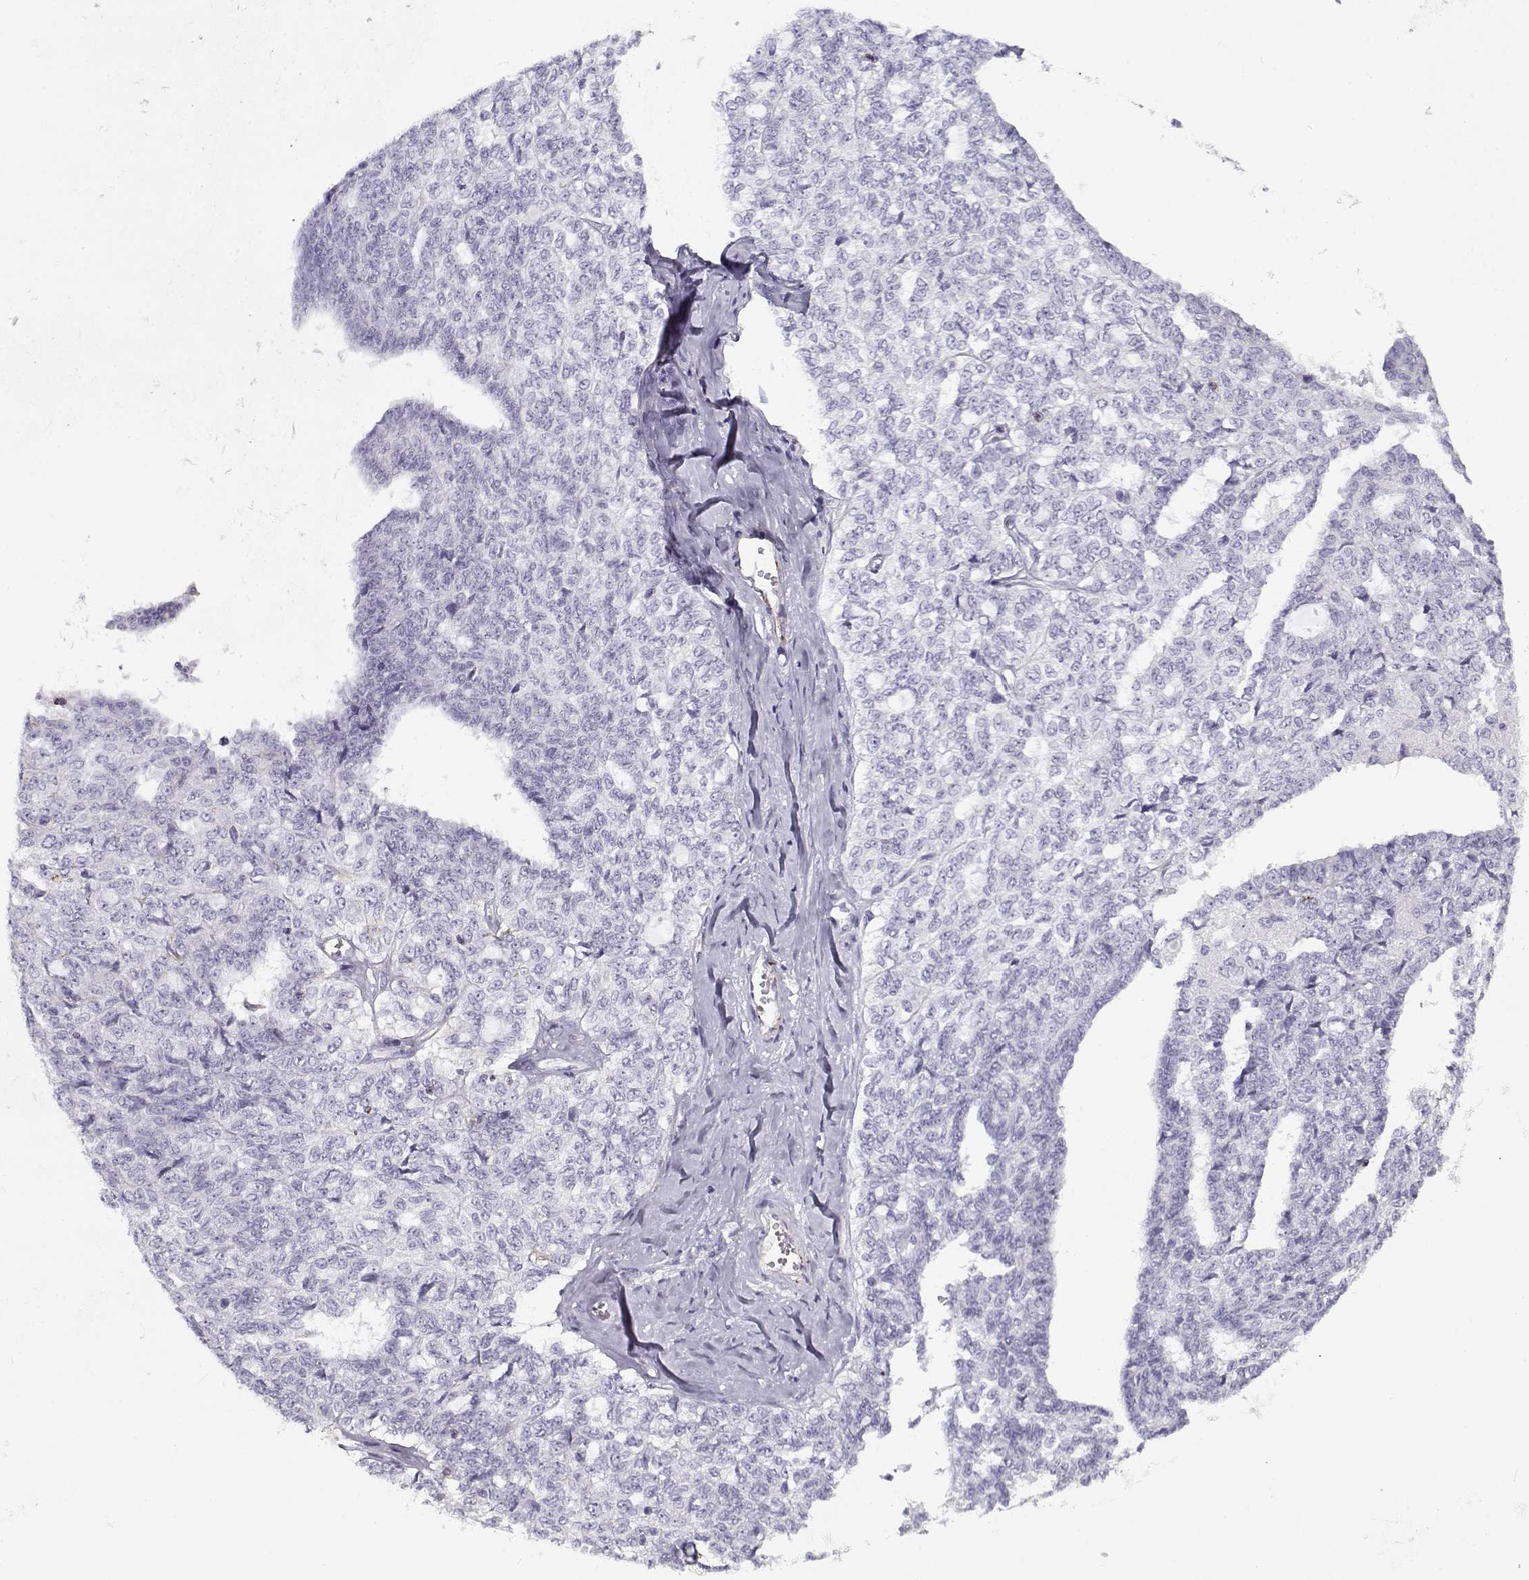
{"staining": {"intensity": "negative", "quantity": "none", "location": "none"}, "tissue": "ovarian cancer", "cell_type": "Tumor cells", "image_type": "cancer", "snomed": [{"axis": "morphology", "description": "Cystadenocarcinoma, serous, NOS"}, {"axis": "topography", "description": "Ovary"}], "caption": "Tumor cells show no significant expression in serous cystadenocarcinoma (ovarian).", "gene": "MYO1A", "patient": {"sex": "female", "age": 71}}